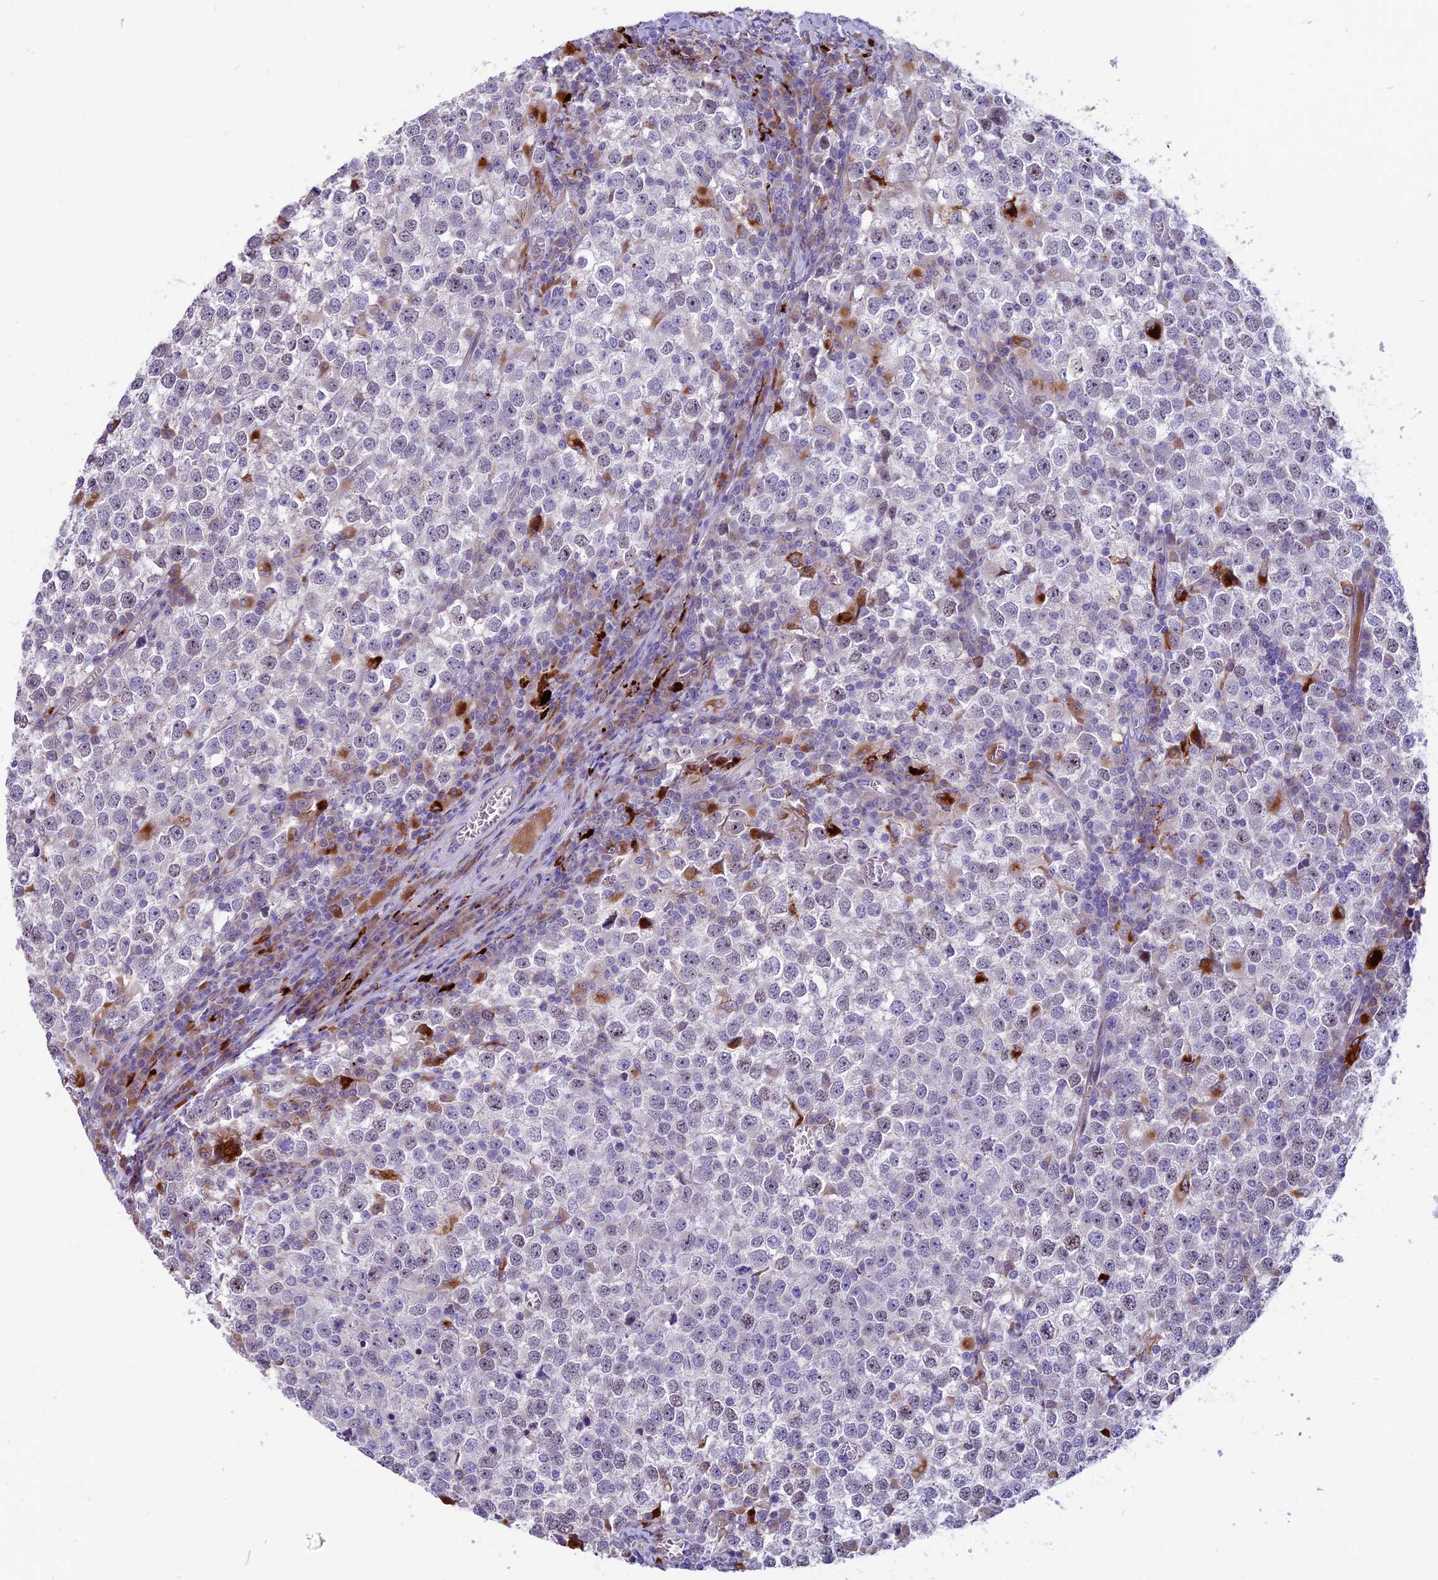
{"staining": {"intensity": "strong", "quantity": "<25%", "location": "cytoplasmic/membranous"}, "tissue": "testis cancer", "cell_type": "Tumor cells", "image_type": "cancer", "snomed": [{"axis": "morphology", "description": "Seminoma, NOS"}, {"axis": "topography", "description": "Testis"}], "caption": "This photomicrograph shows testis cancer (seminoma) stained with immunohistochemistry to label a protein in brown. The cytoplasmic/membranous of tumor cells show strong positivity for the protein. Nuclei are counter-stained blue.", "gene": "THRSP", "patient": {"sex": "male", "age": 65}}